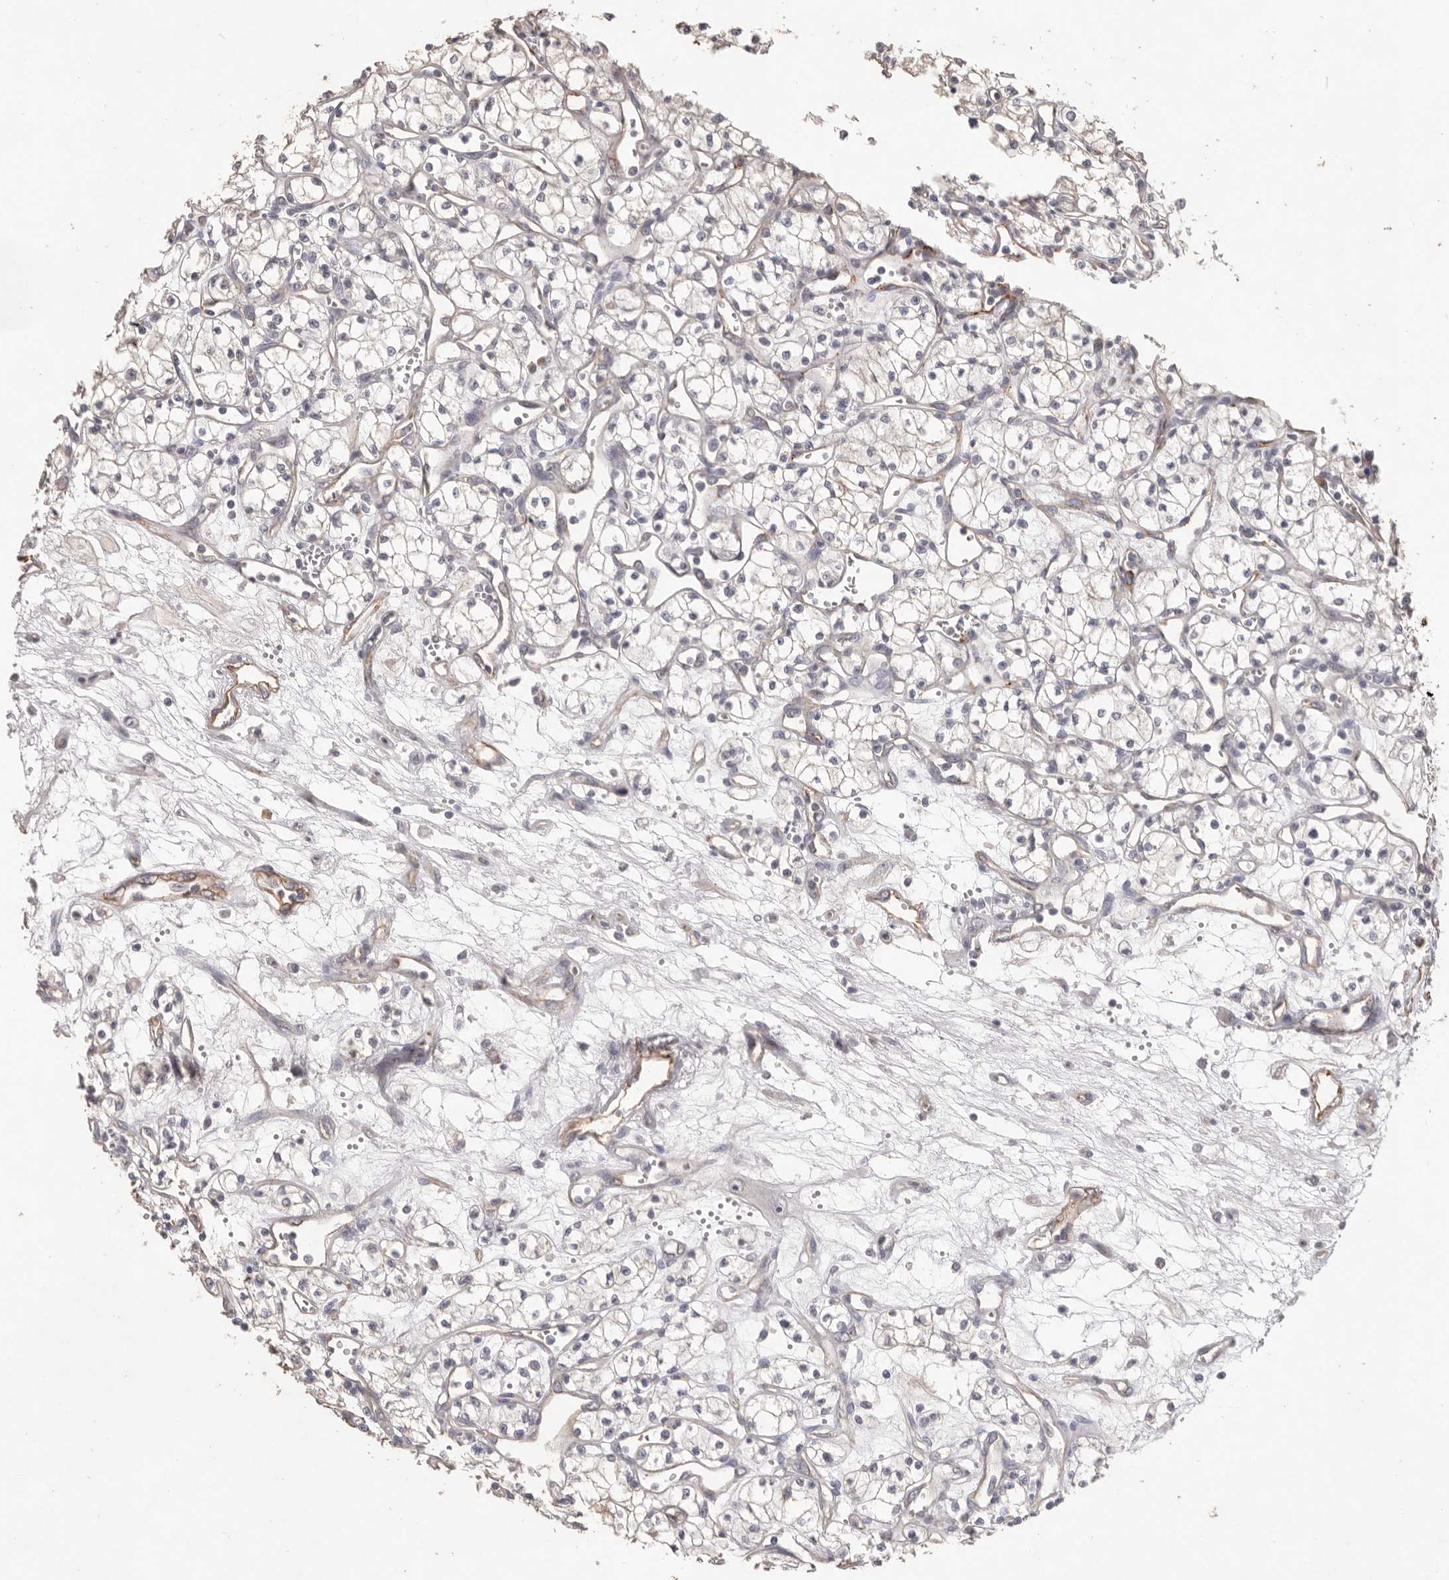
{"staining": {"intensity": "weak", "quantity": "<25%", "location": "cytoplasmic/membranous"}, "tissue": "renal cancer", "cell_type": "Tumor cells", "image_type": "cancer", "snomed": [{"axis": "morphology", "description": "Adenocarcinoma, NOS"}, {"axis": "topography", "description": "Kidney"}], "caption": "Tumor cells are negative for brown protein staining in renal adenocarcinoma.", "gene": "ZYG11B", "patient": {"sex": "male", "age": 59}}